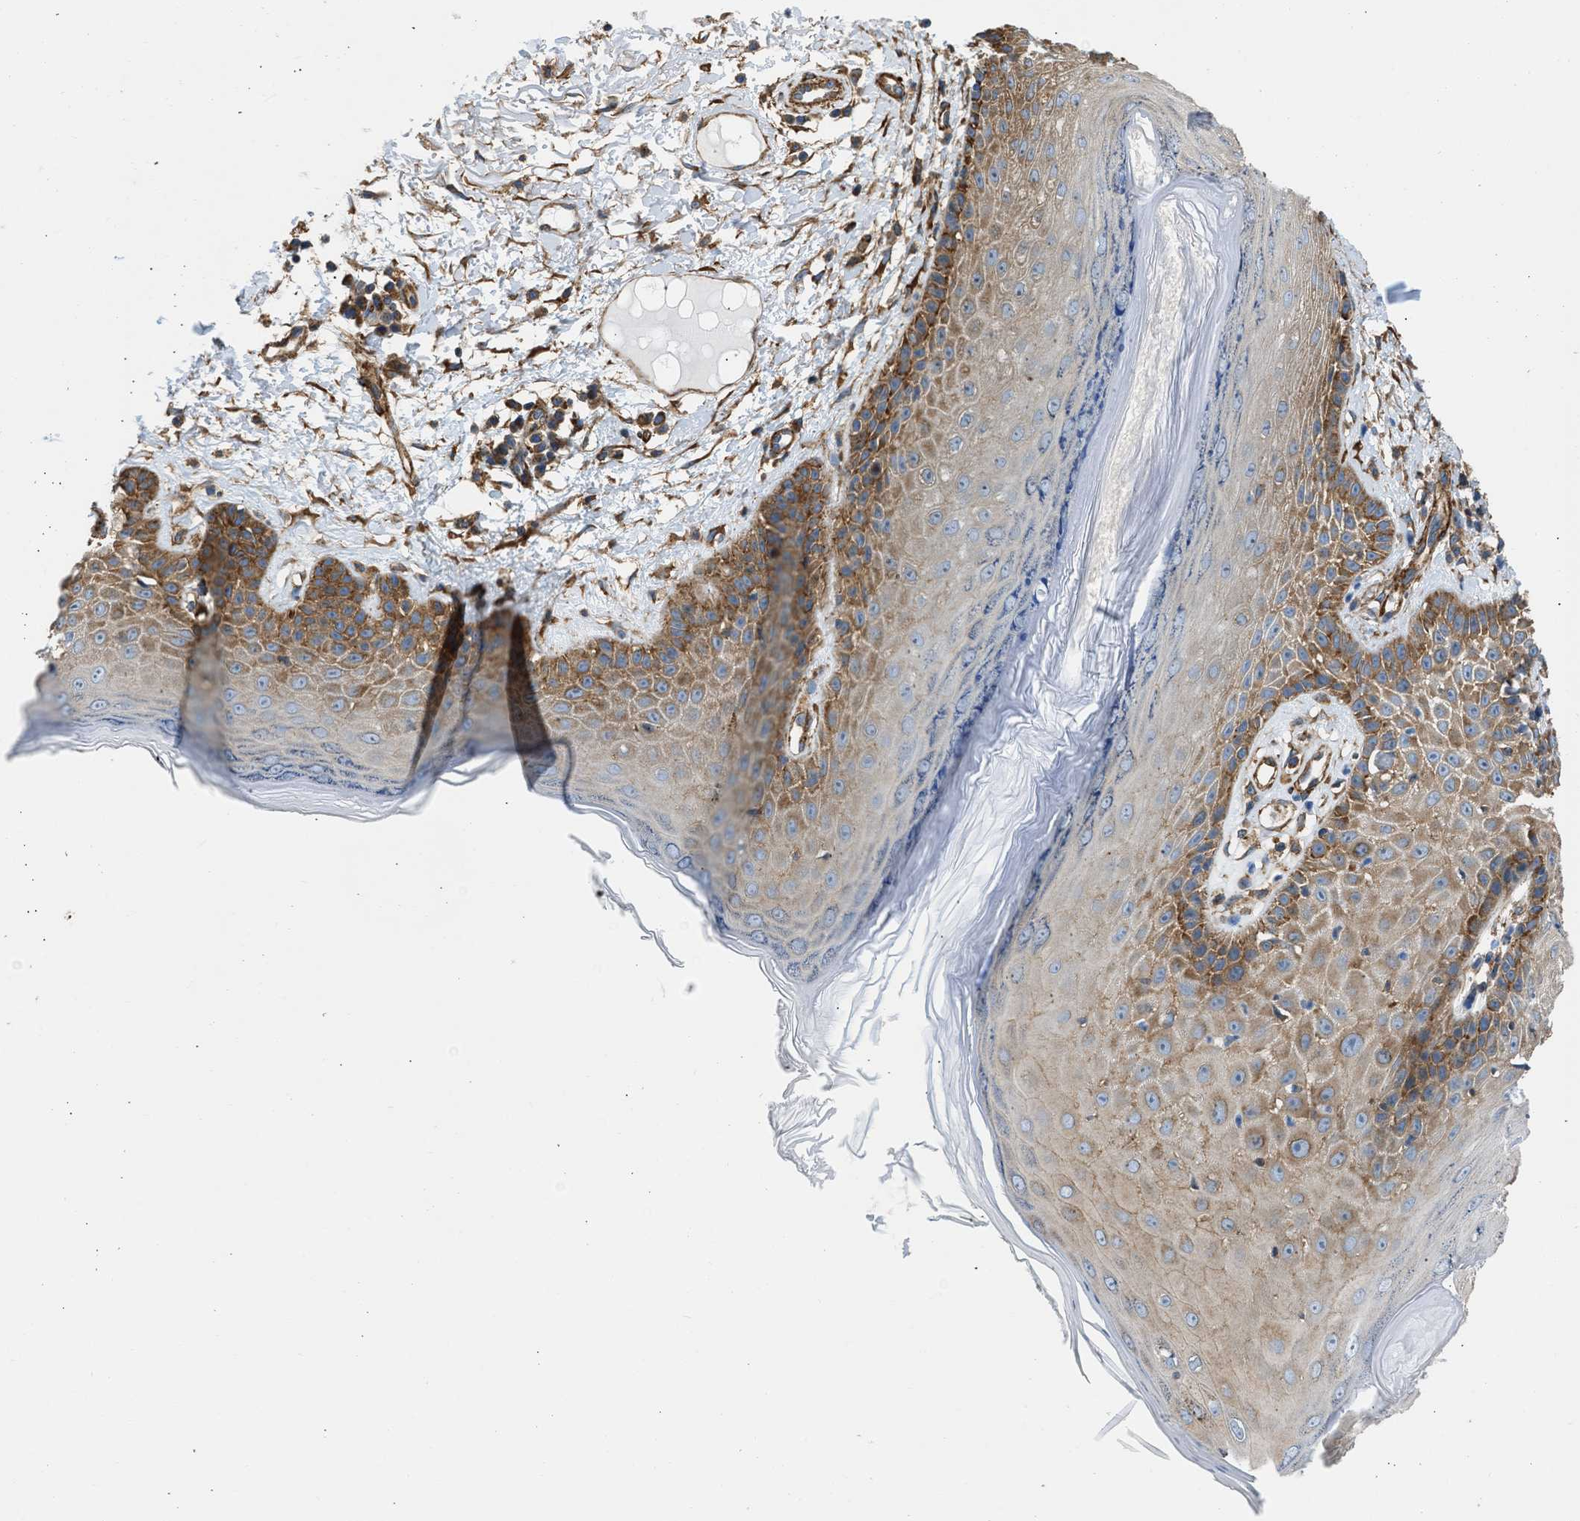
{"staining": {"intensity": "moderate", "quantity": ">75%", "location": "cytoplasmic/membranous"}, "tissue": "skin cancer", "cell_type": "Tumor cells", "image_type": "cancer", "snomed": [{"axis": "morphology", "description": "Normal tissue, NOS"}, {"axis": "morphology", "description": "Basal cell carcinoma"}, {"axis": "topography", "description": "Skin"}], "caption": "IHC (DAB (3,3'-diaminobenzidine)) staining of skin cancer (basal cell carcinoma) exhibits moderate cytoplasmic/membranous protein positivity in about >75% of tumor cells.", "gene": "SEPTIN2", "patient": {"sex": "male", "age": 79}}